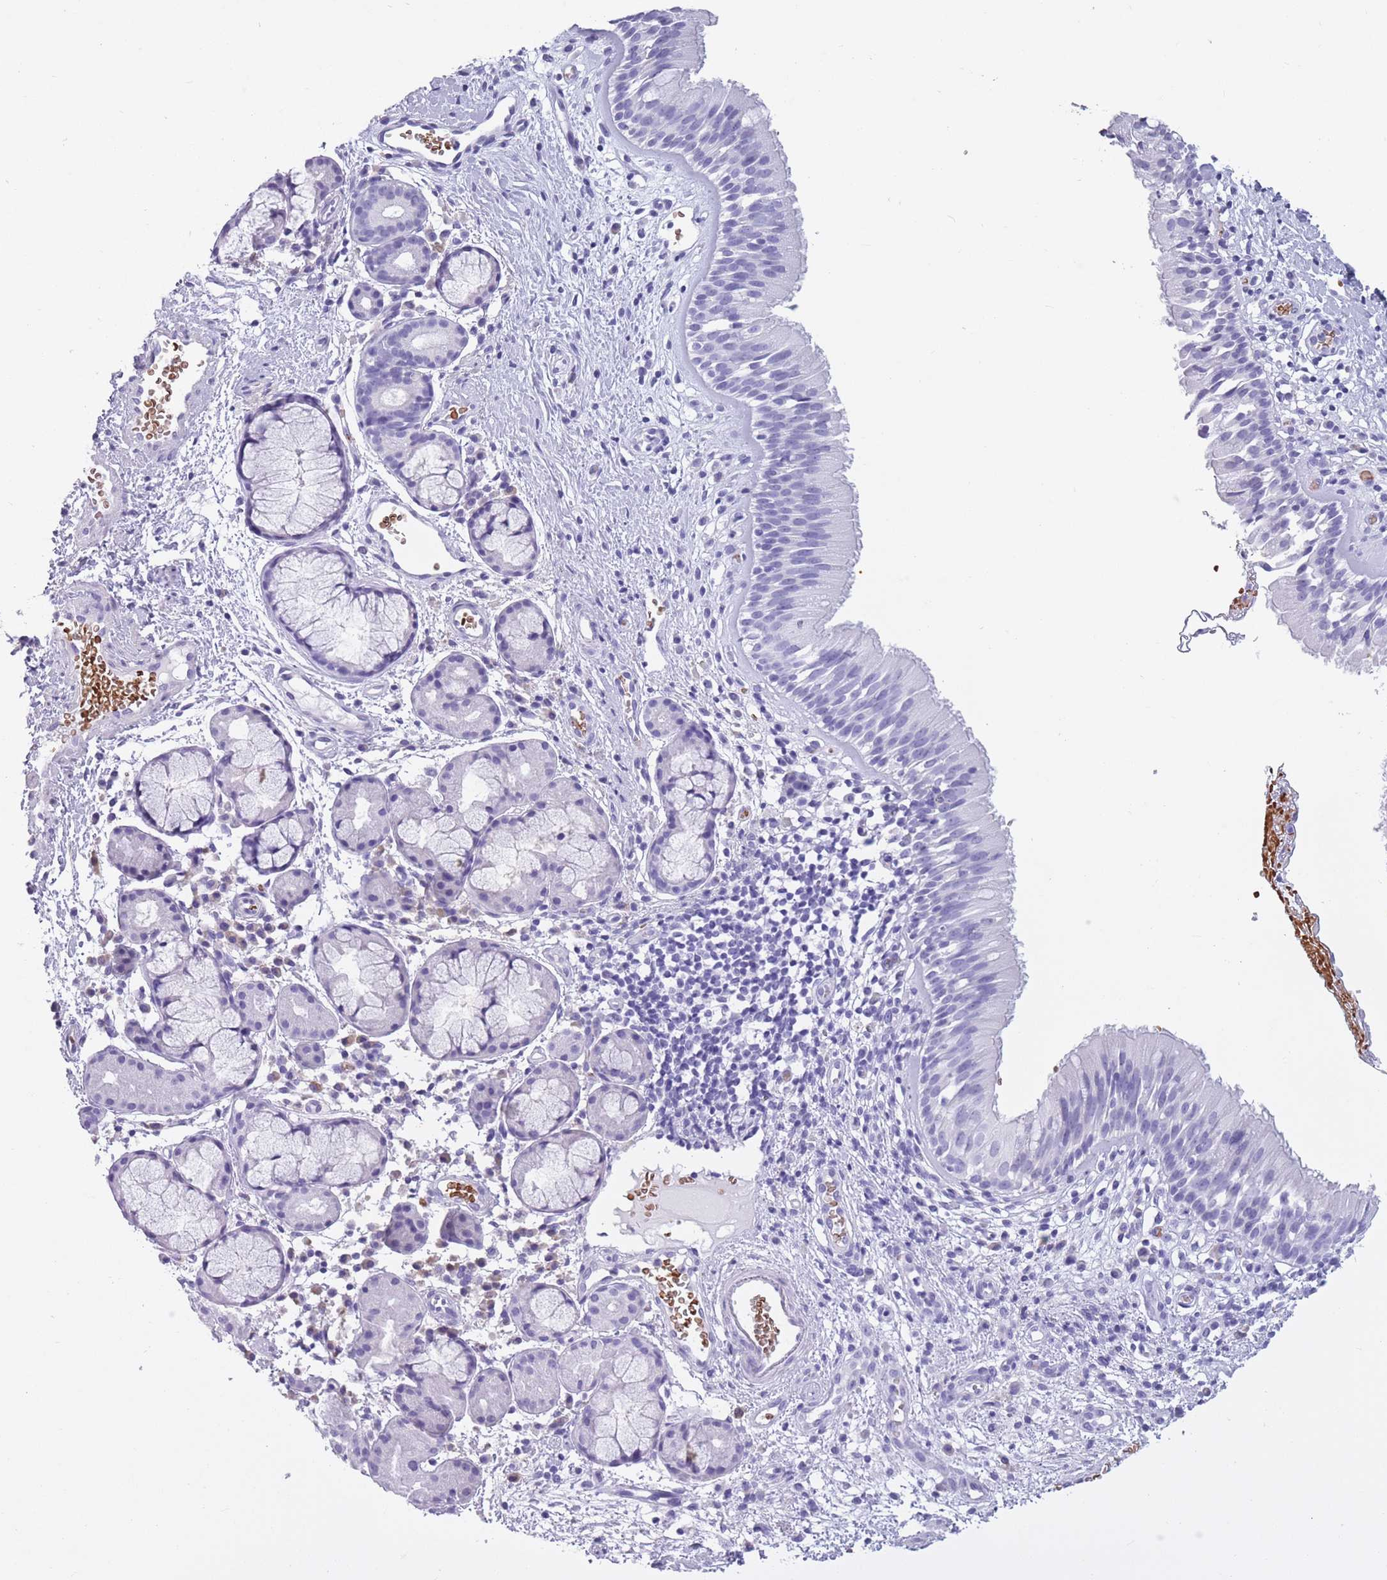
{"staining": {"intensity": "negative", "quantity": "none", "location": "none"}, "tissue": "nasopharynx", "cell_type": "Respiratory epithelial cells", "image_type": "normal", "snomed": [{"axis": "morphology", "description": "Normal tissue, NOS"}, {"axis": "topography", "description": "Nasopharynx"}], "caption": "The immunohistochemistry (IHC) photomicrograph has no significant expression in respiratory epithelial cells of nasopharynx. Nuclei are stained in blue.", "gene": "OR7C1", "patient": {"sex": "male", "age": 65}}